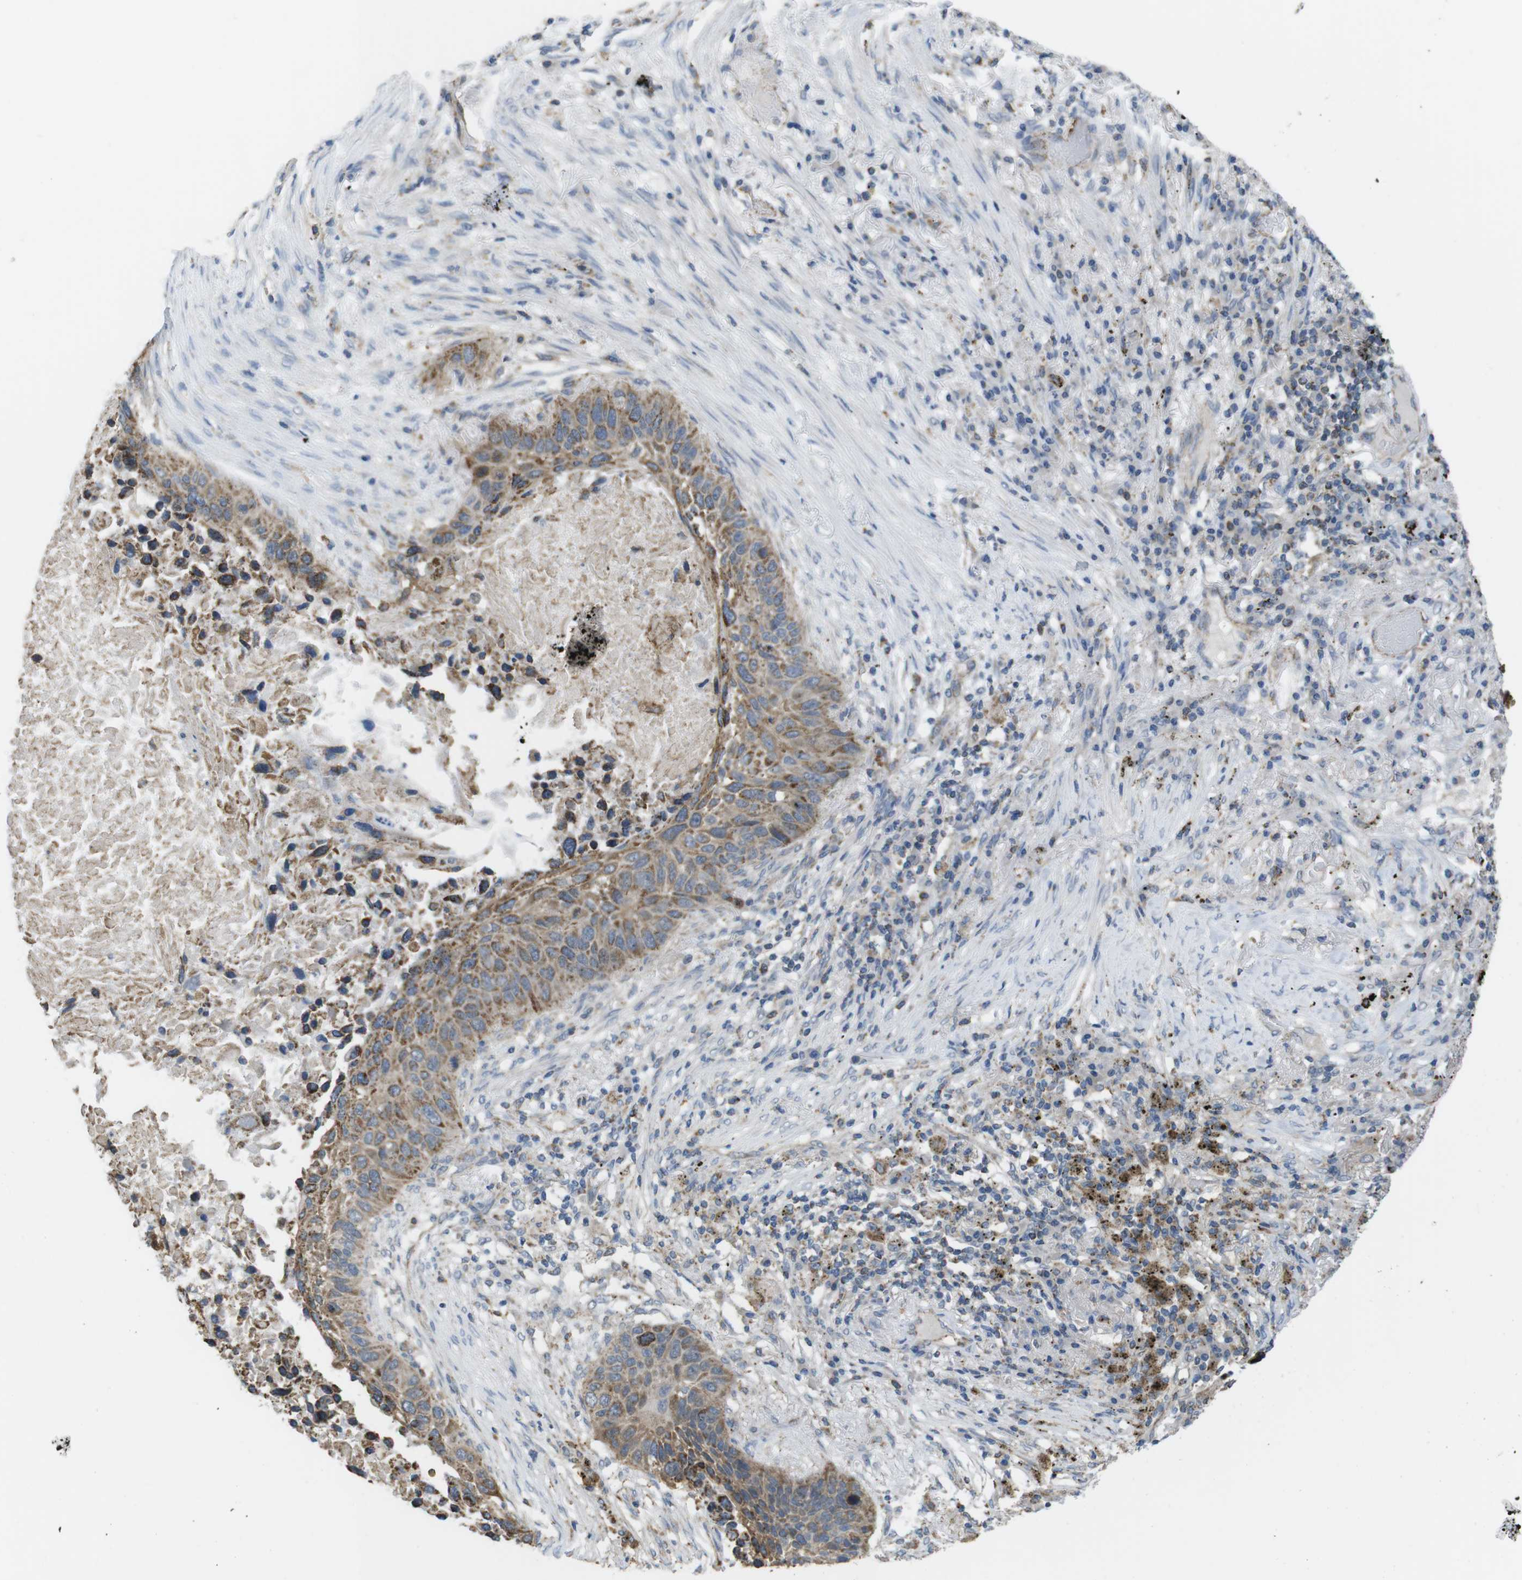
{"staining": {"intensity": "moderate", "quantity": ">75%", "location": "cytoplasmic/membranous"}, "tissue": "lung cancer", "cell_type": "Tumor cells", "image_type": "cancer", "snomed": [{"axis": "morphology", "description": "Squamous cell carcinoma, NOS"}, {"axis": "topography", "description": "Lung"}], "caption": "DAB (3,3'-diaminobenzidine) immunohistochemical staining of lung squamous cell carcinoma shows moderate cytoplasmic/membranous protein expression in about >75% of tumor cells. (brown staining indicates protein expression, while blue staining denotes nuclei).", "gene": "GRIK2", "patient": {"sex": "male", "age": 57}}